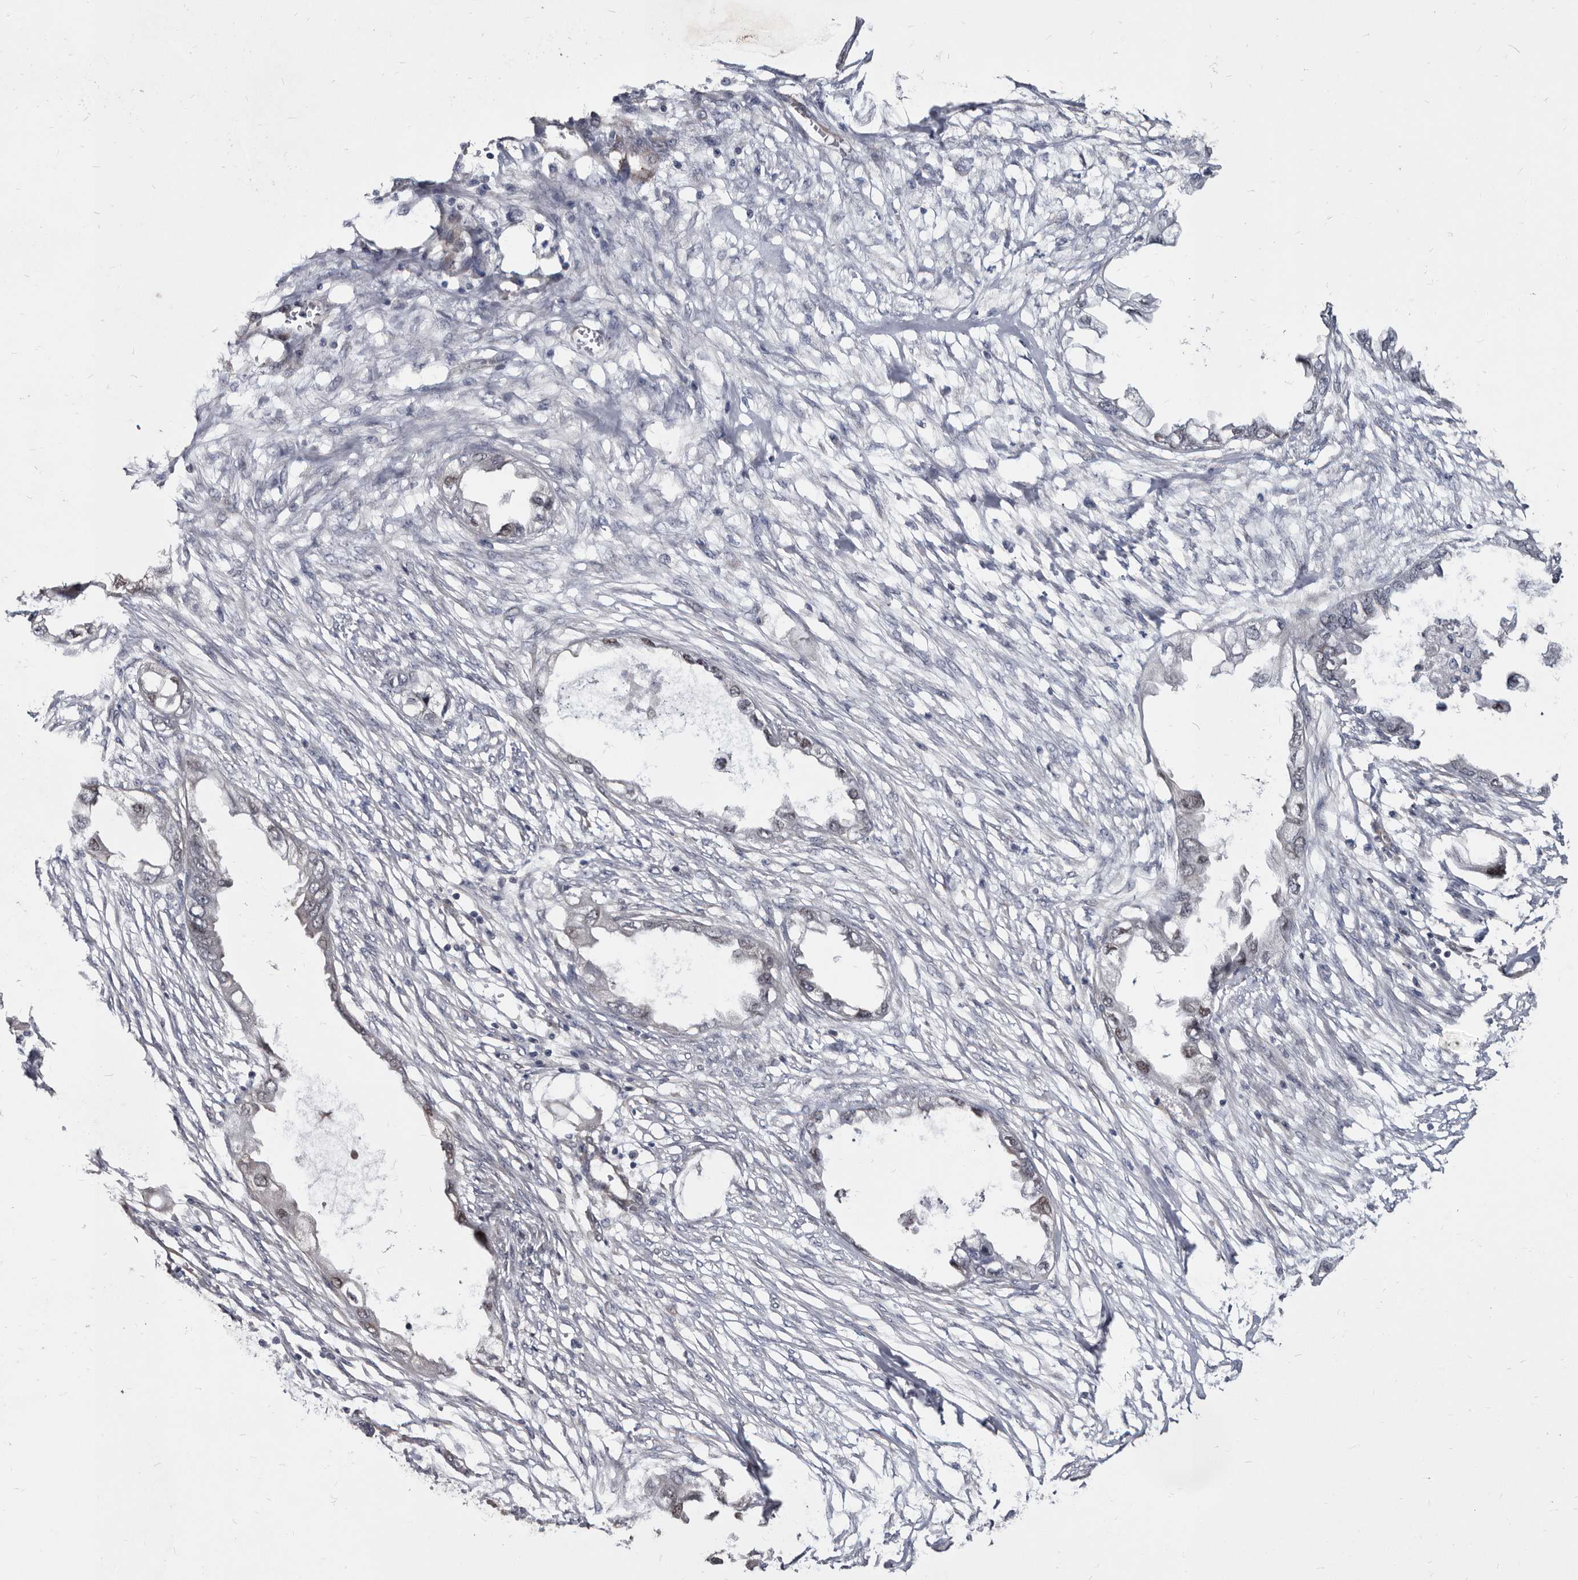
{"staining": {"intensity": "negative", "quantity": "none", "location": "none"}, "tissue": "endometrial cancer", "cell_type": "Tumor cells", "image_type": "cancer", "snomed": [{"axis": "morphology", "description": "Adenocarcinoma, NOS"}, {"axis": "morphology", "description": "Adenocarcinoma, metastatic, NOS"}, {"axis": "topography", "description": "Adipose tissue"}, {"axis": "topography", "description": "Endometrium"}], "caption": "Human adenocarcinoma (endometrial) stained for a protein using immunohistochemistry (IHC) displays no positivity in tumor cells.", "gene": "ABCF2", "patient": {"sex": "female", "age": 67}}